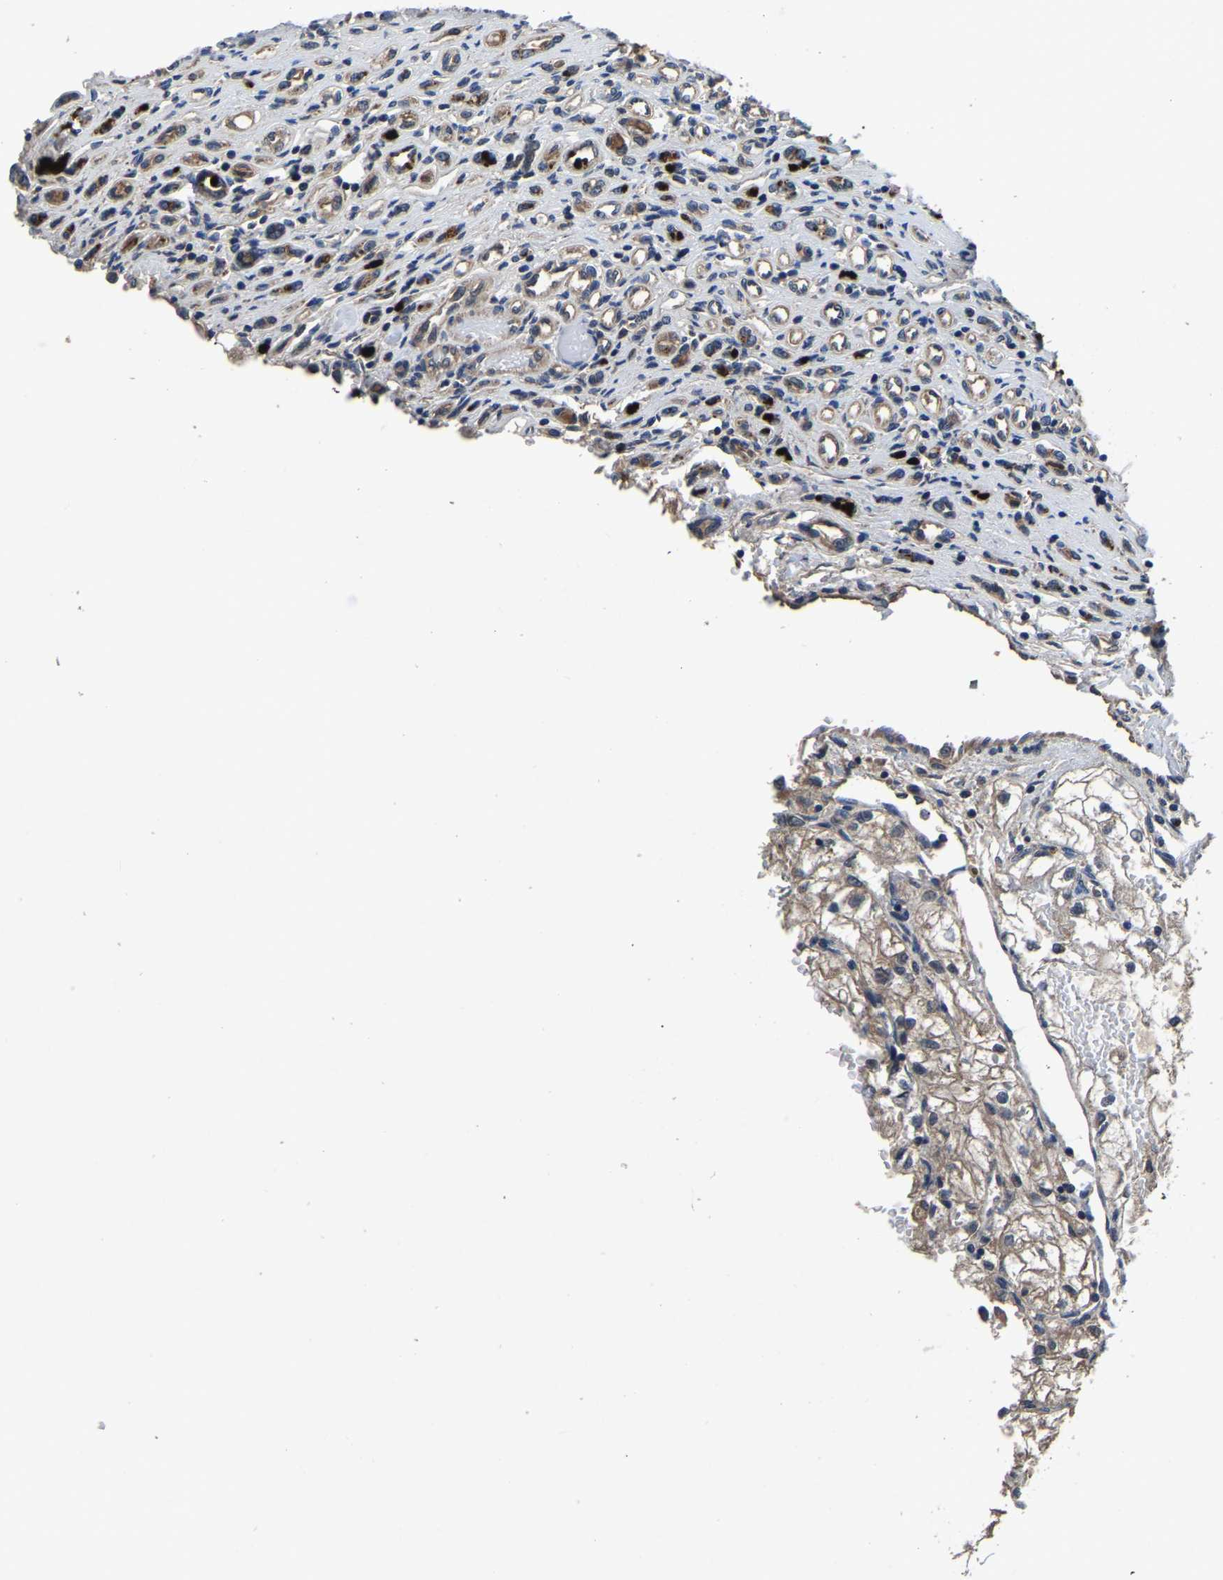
{"staining": {"intensity": "weak", "quantity": ">75%", "location": "cytoplasmic/membranous"}, "tissue": "renal cancer", "cell_type": "Tumor cells", "image_type": "cancer", "snomed": [{"axis": "morphology", "description": "Adenocarcinoma, NOS"}, {"axis": "topography", "description": "Kidney"}], "caption": "Renal adenocarcinoma stained with immunohistochemistry (IHC) reveals weak cytoplasmic/membranous expression in approximately >75% of tumor cells.", "gene": "CRYZL1", "patient": {"sex": "female", "age": 70}}